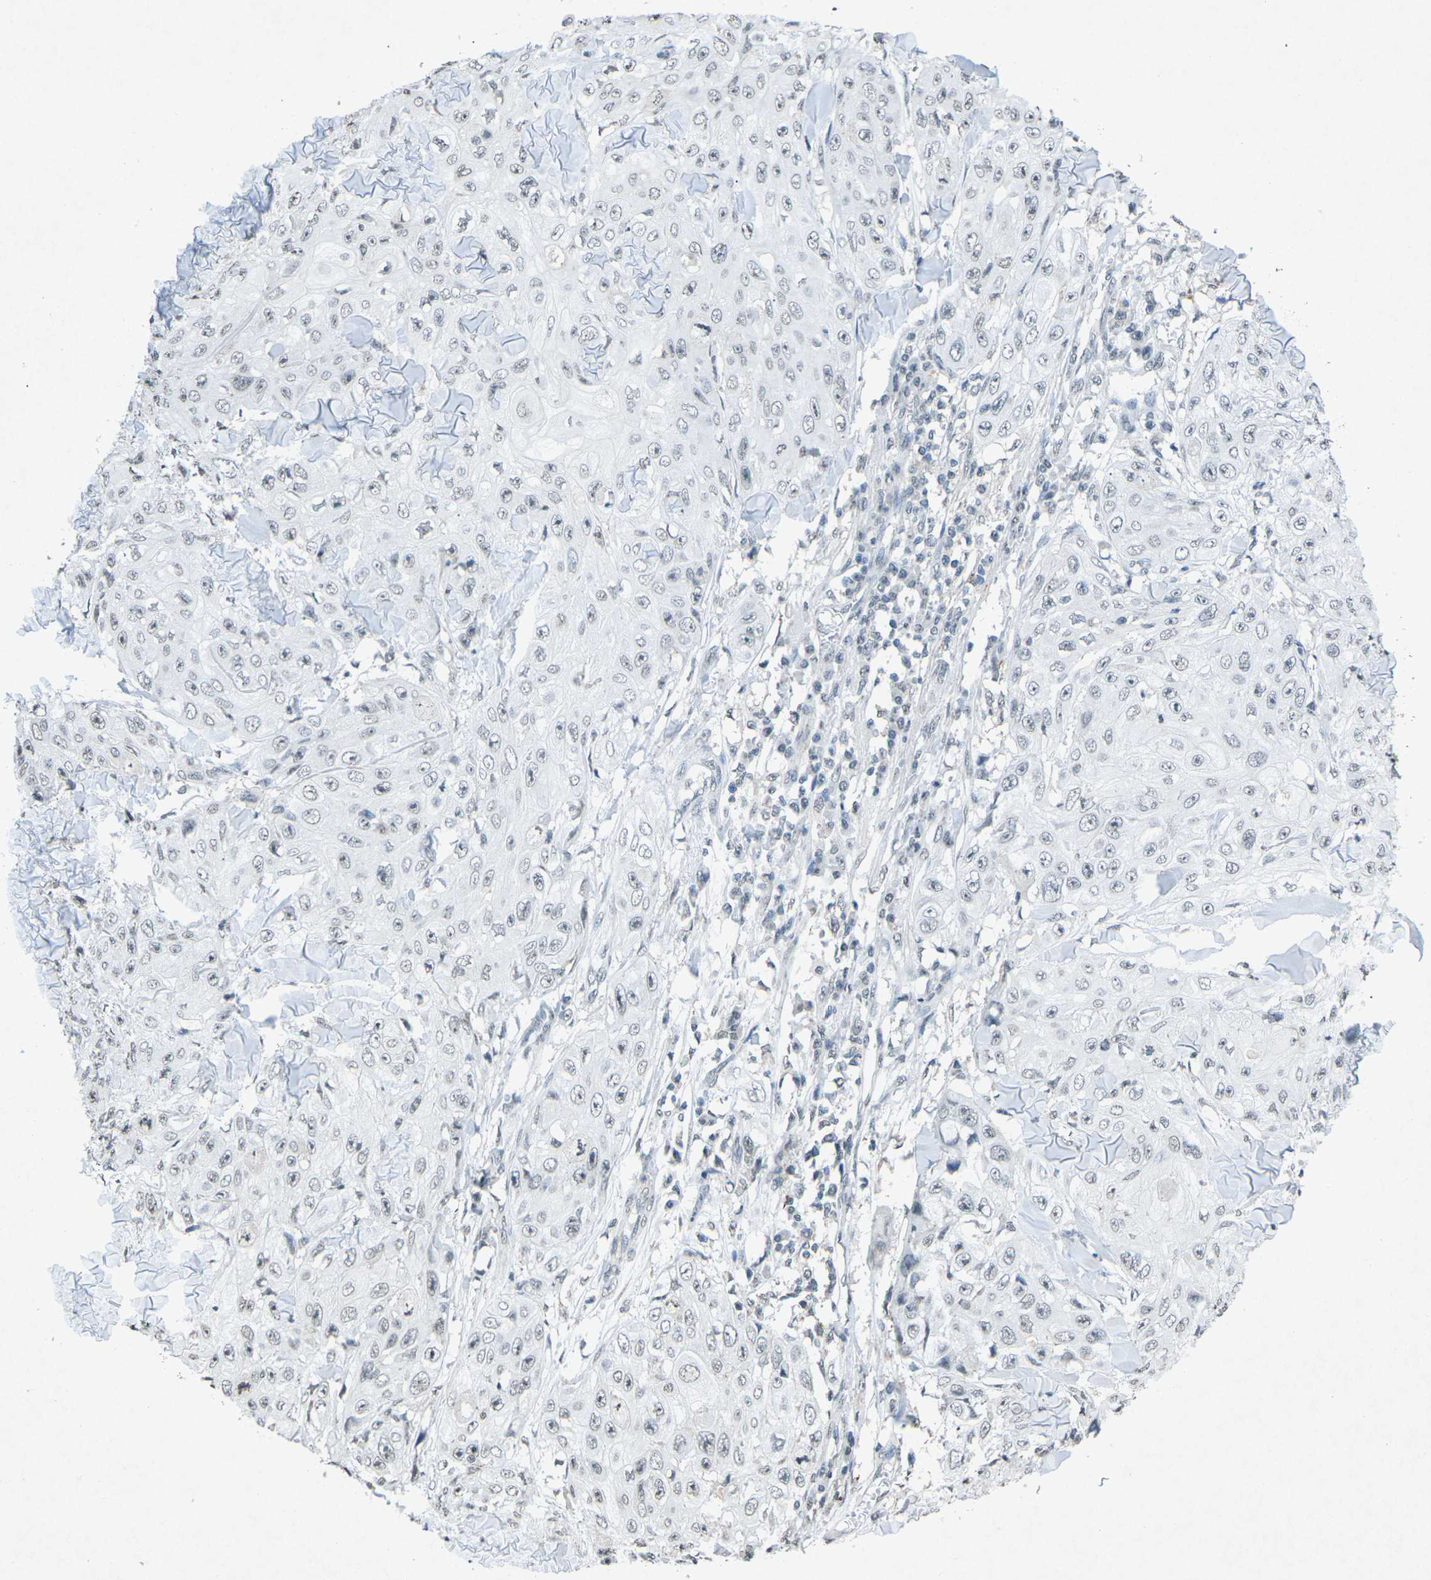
{"staining": {"intensity": "weak", "quantity": "25%-75%", "location": "nuclear"}, "tissue": "skin cancer", "cell_type": "Tumor cells", "image_type": "cancer", "snomed": [{"axis": "morphology", "description": "Squamous cell carcinoma, NOS"}, {"axis": "topography", "description": "Skin"}], "caption": "DAB immunohistochemical staining of skin cancer (squamous cell carcinoma) demonstrates weak nuclear protein expression in approximately 25%-75% of tumor cells.", "gene": "TFR2", "patient": {"sex": "male", "age": 86}}